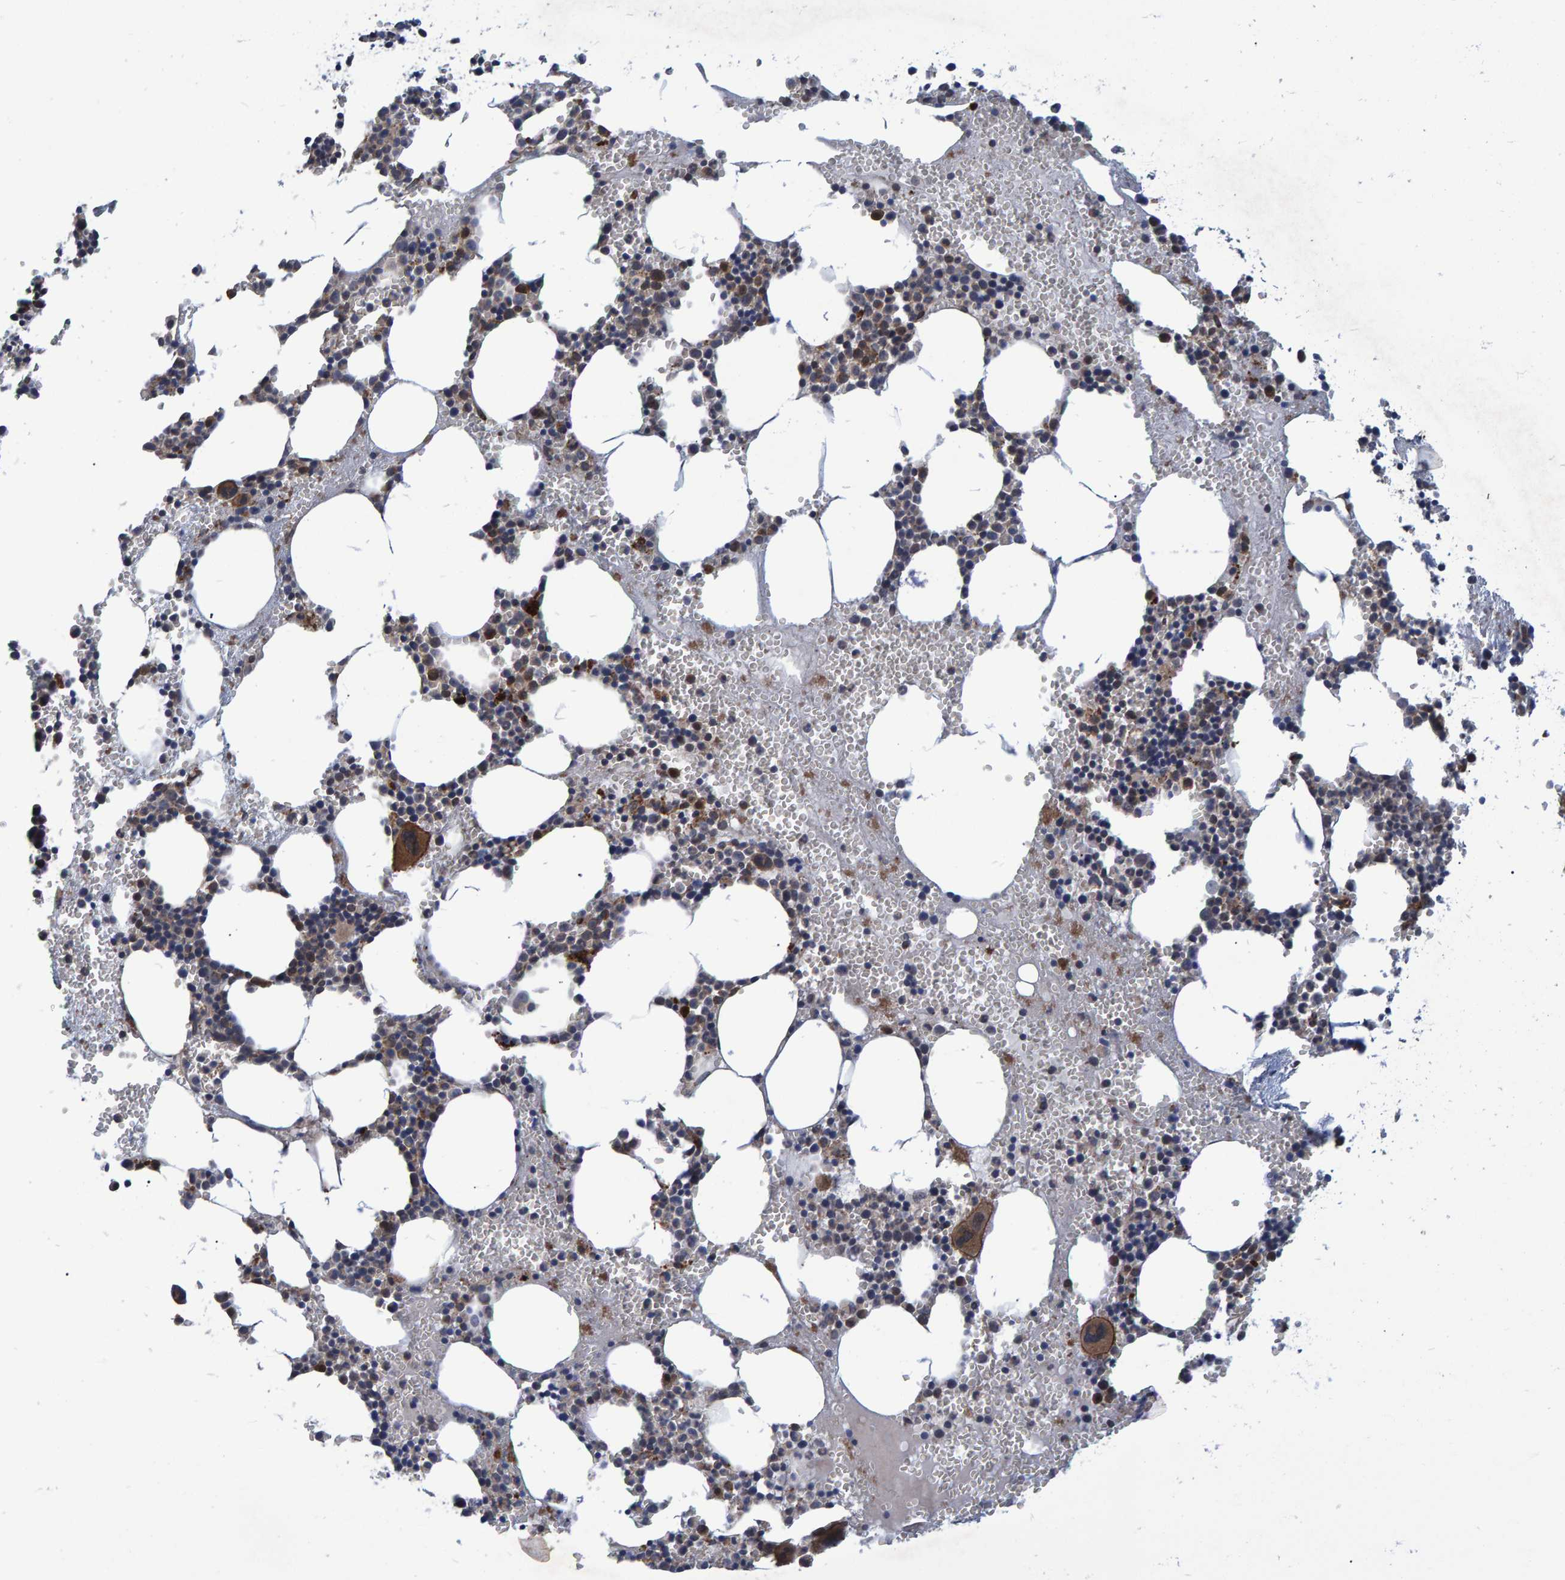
{"staining": {"intensity": "strong", "quantity": "<25%", "location": "cytoplasmic/membranous"}, "tissue": "bone marrow", "cell_type": "Hematopoietic cells", "image_type": "normal", "snomed": [{"axis": "morphology", "description": "Normal tissue, NOS"}, {"axis": "morphology", "description": "Inflammation, NOS"}, {"axis": "topography", "description": "Bone marrow"}], "caption": "Bone marrow stained for a protein shows strong cytoplasmic/membranous positivity in hematopoietic cells. The staining was performed using DAB (3,3'-diaminobenzidine), with brown indicating positive protein expression. Nuclei are stained blue with hematoxylin.", "gene": "ATP6V1H", "patient": {"sex": "female", "age": 67}}